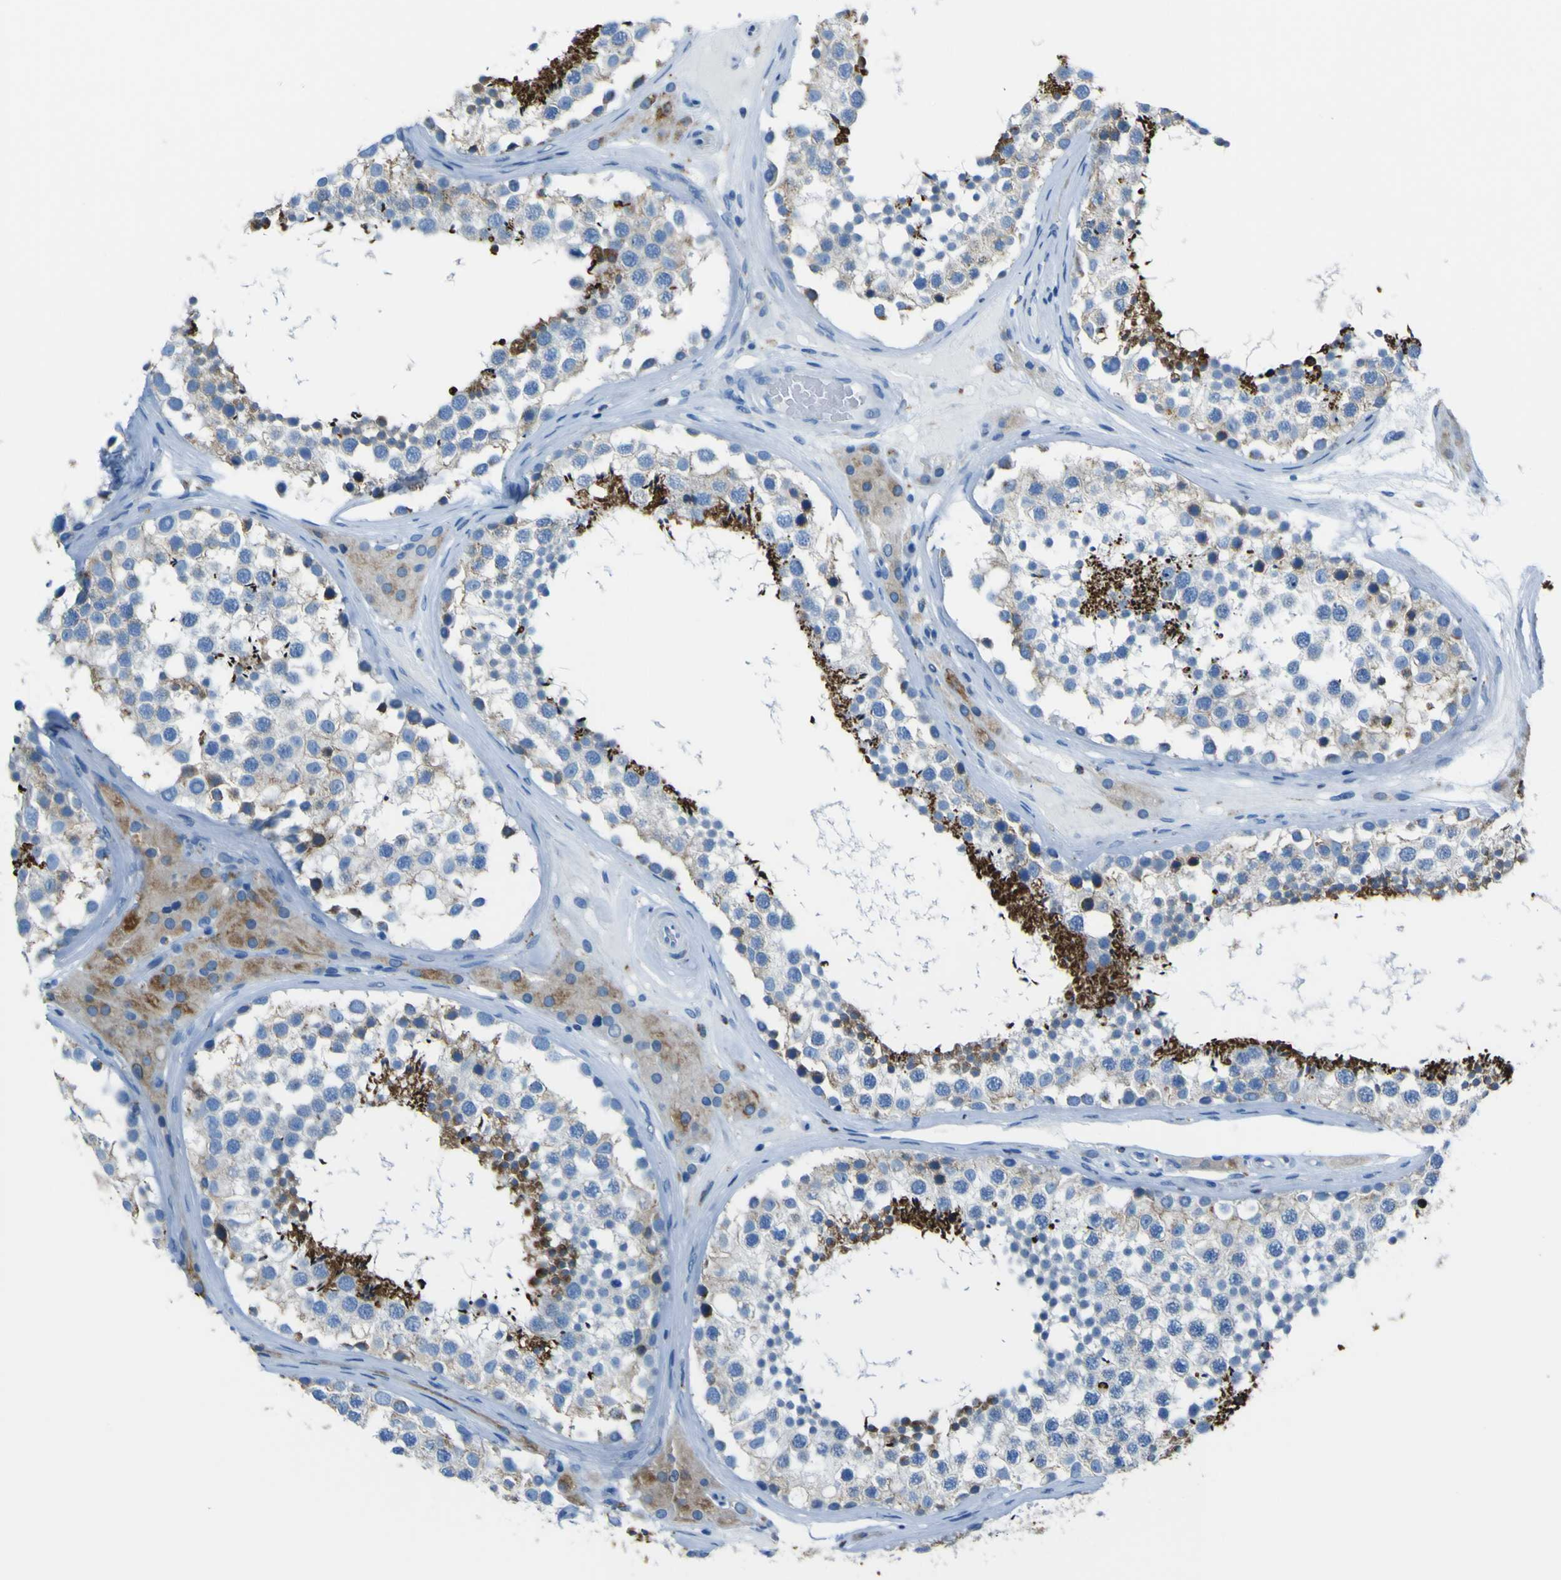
{"staining": {"intensity": "weak", "quantity": ">75%", "location": "cytoplasmic/membranous"}, "tissue": "testis", "cell_type": "Cells in seminiferous ducts", "image_type": "normal", "snomed": [{"axis": "morphology", "description": "Normal tissue, NOS"}, {"axis": "topography", "description": "Testis"}], "caption": "Immunohistochemical staining of unremarkable human testis shows low levels of weak cytoplasmic/membranous positivity in approximately >75% of cells in seminiferous ducts.", "gene": "ACSL1", "patient": {"sex": "male", "age": 46}}